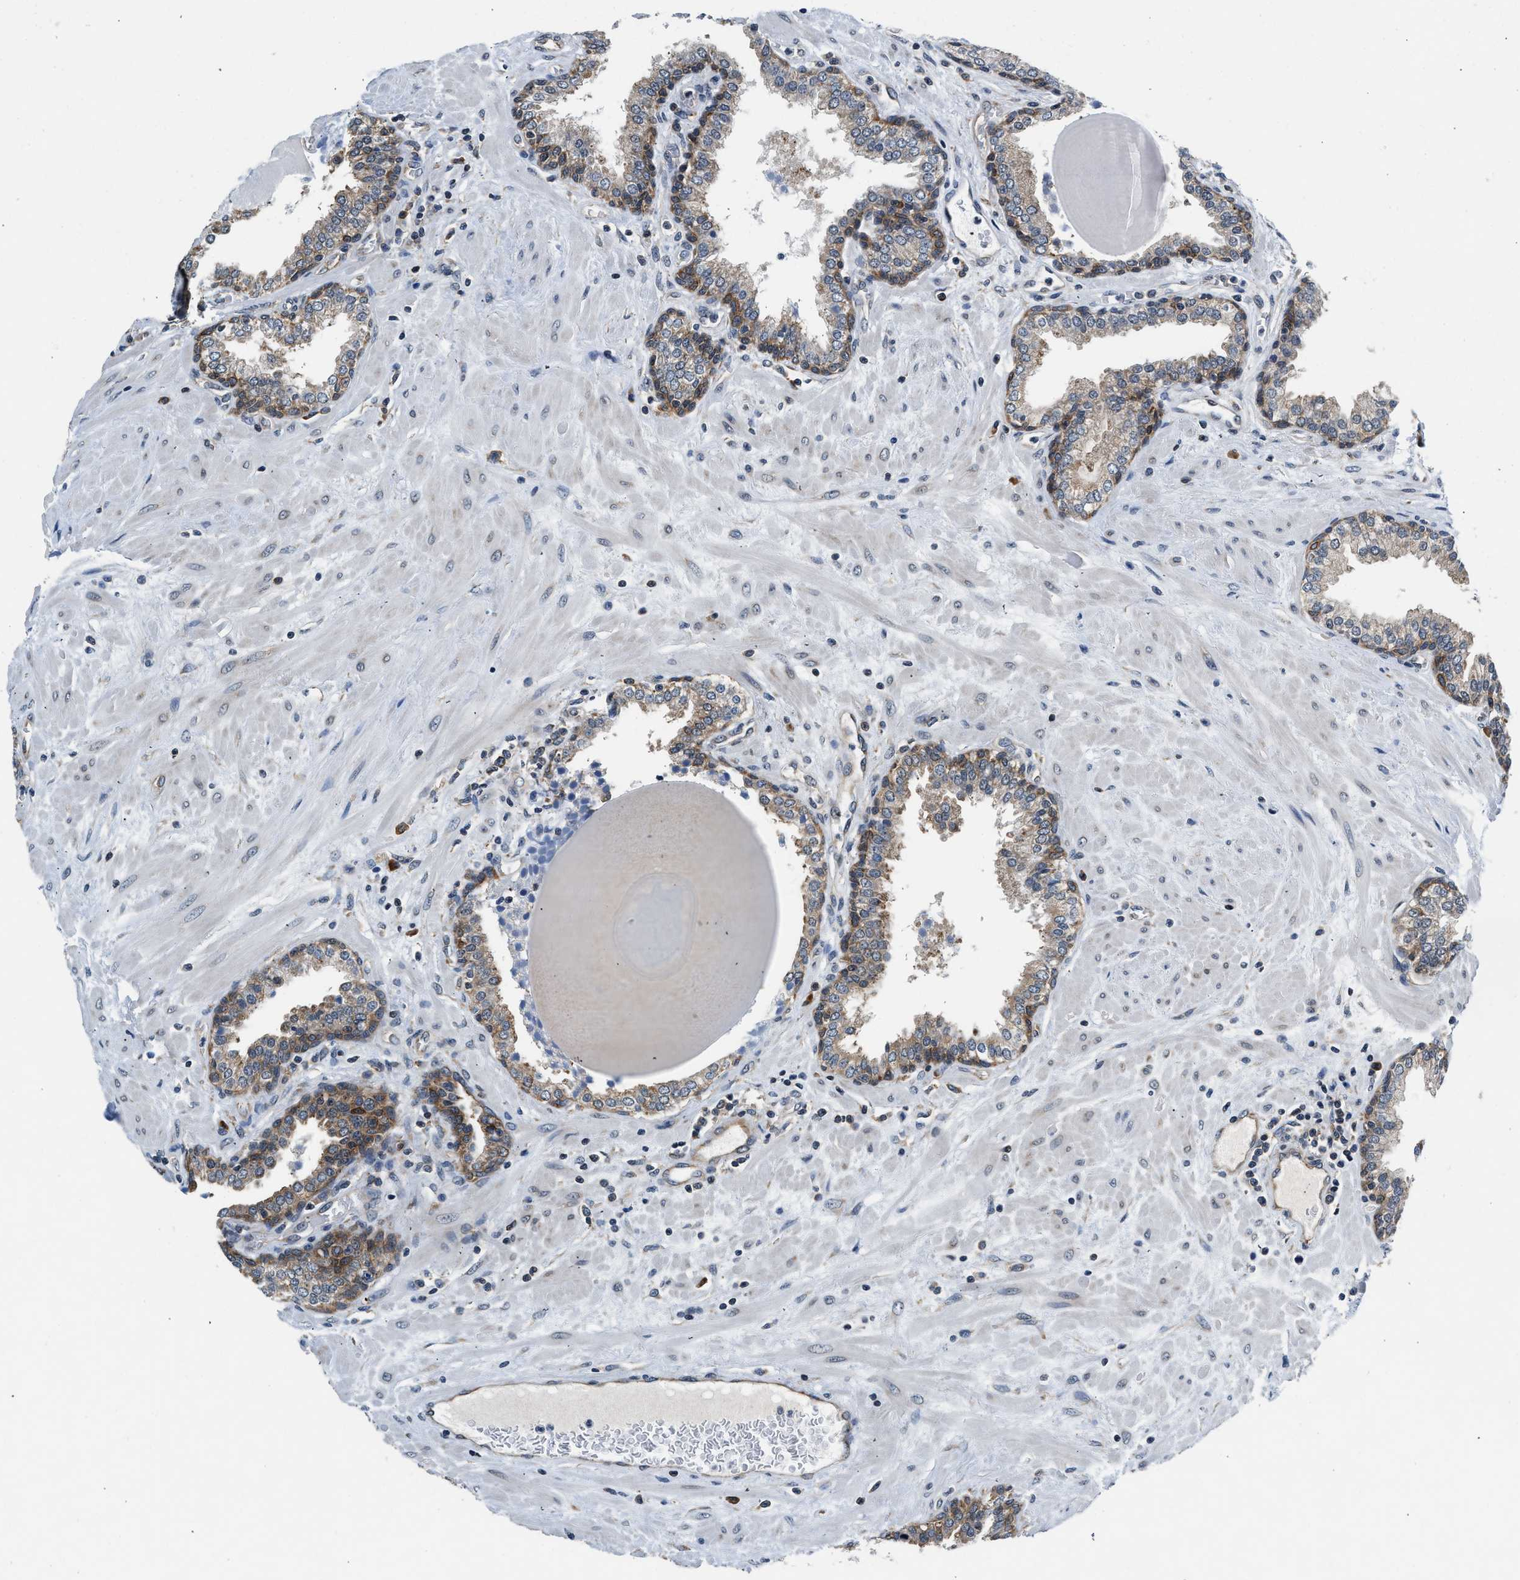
{"staining": {"intensity": "moderate", "quantity": "25%-75%", "location": "cytoplasmic/membranous"}, "tissue": "prostate", "cell_type": "Glandular cells", "image_type": "normal", "snomed": [{"axis": "morphology", "description": "Normal tissue, NOS"}, {"axis": "topography", "description": "Prostate"}], "caption": "A brown stain labels moderate cytoplasmic/membranous expression of a protein in glandular cells of unremarkable prostate. (DAB (3,3'-diaminobenzidine) IHC, brown staining for protein, blue staining for nuclei).", "gene": "PA2G4", "patient": {"sex": "male", "age": 51}}